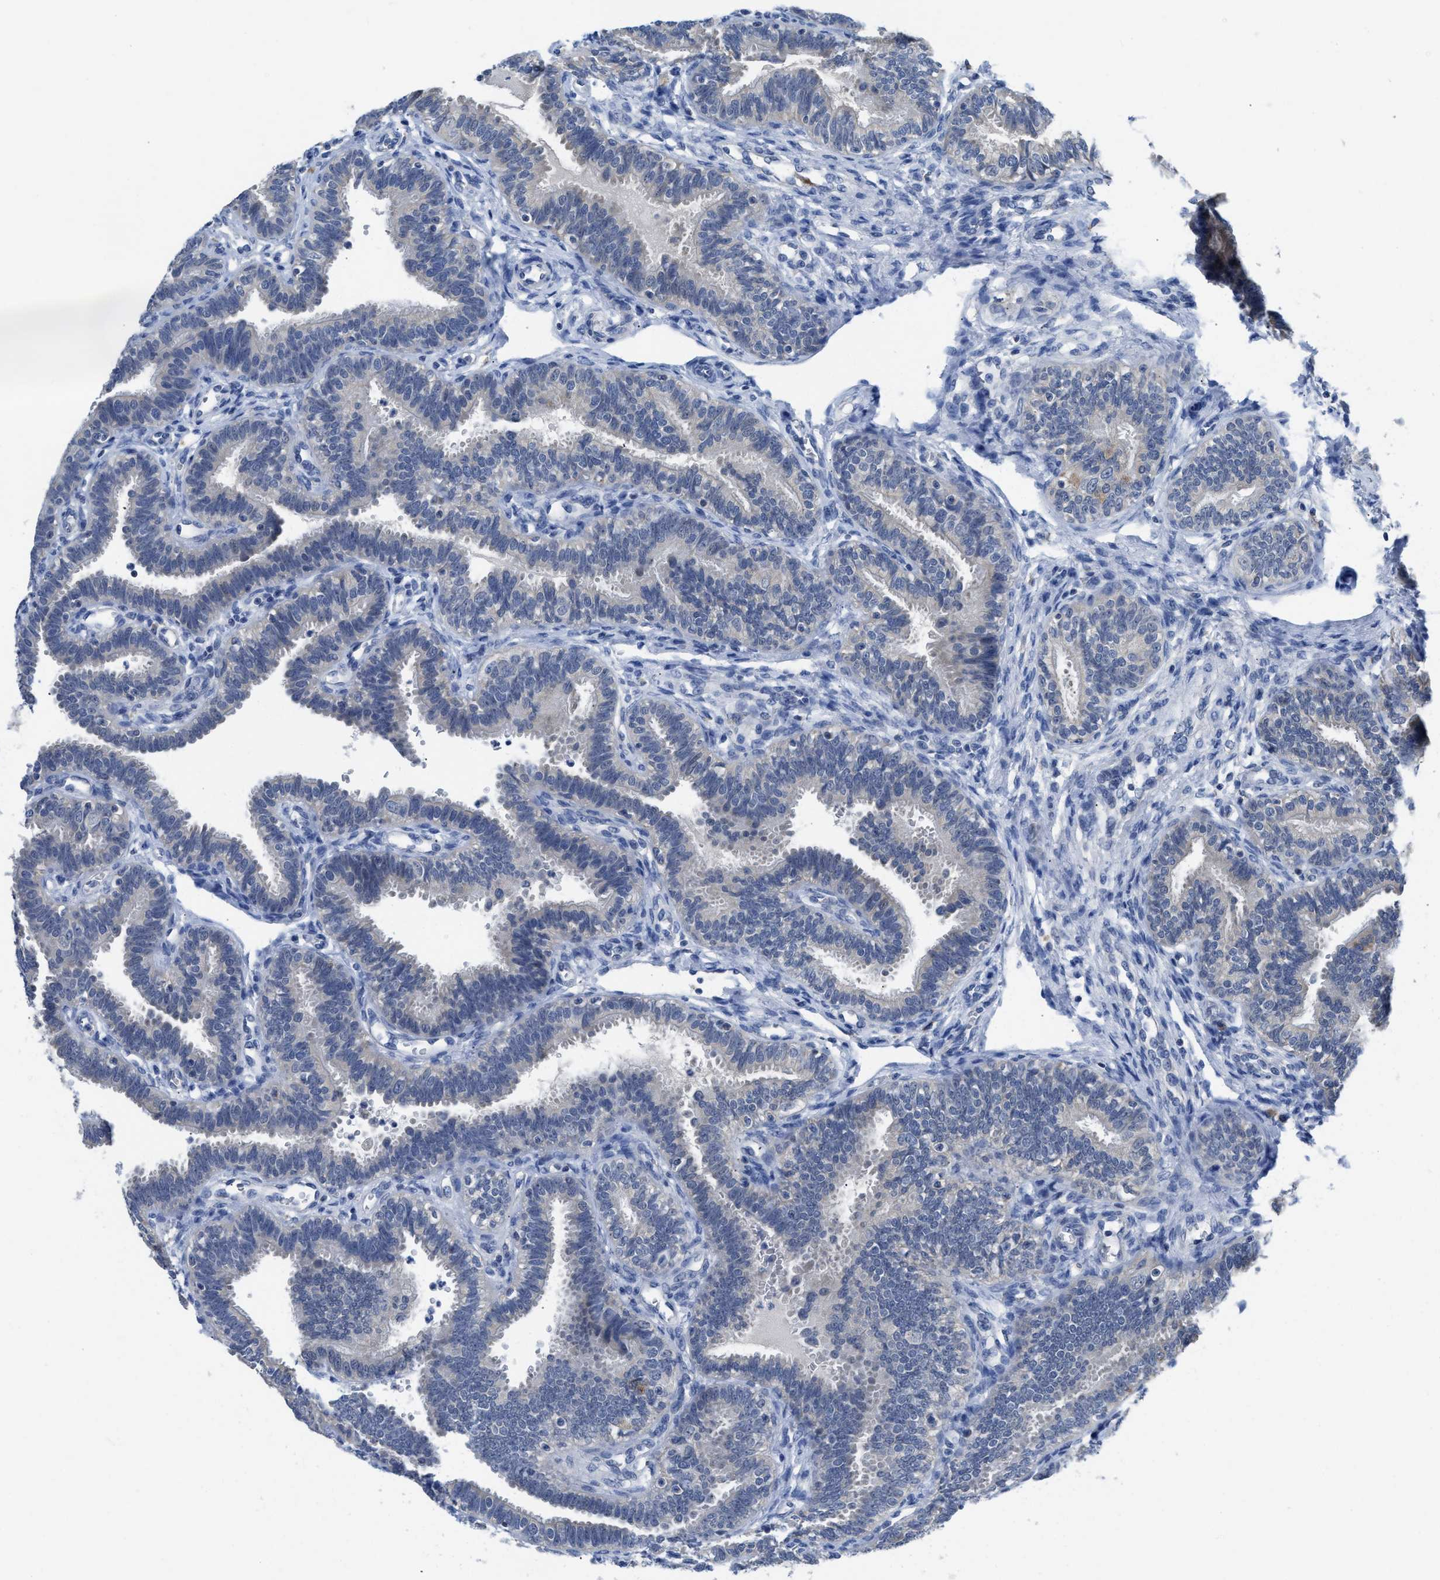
{"staining": {"intensity": "negative", "quantity": "none", "location": "none"}, "tissue": "fallopian tube", "cell_type": "Glandular cells", "image_type": "normal", "snomed": [{"axis": "morphology", "description": "Normal tissue, NOS"}, {"axis": "topography", "description": "Fallopian tube"}, {"axis": "topography", "description": "Placenta"}], "caption": "IHC image of normal fallopian tube stained for a protein (brown), which shows no positivity in glandular cells.", "gene": "ETFA", "patient": {"sex": "female", "age": 34}}